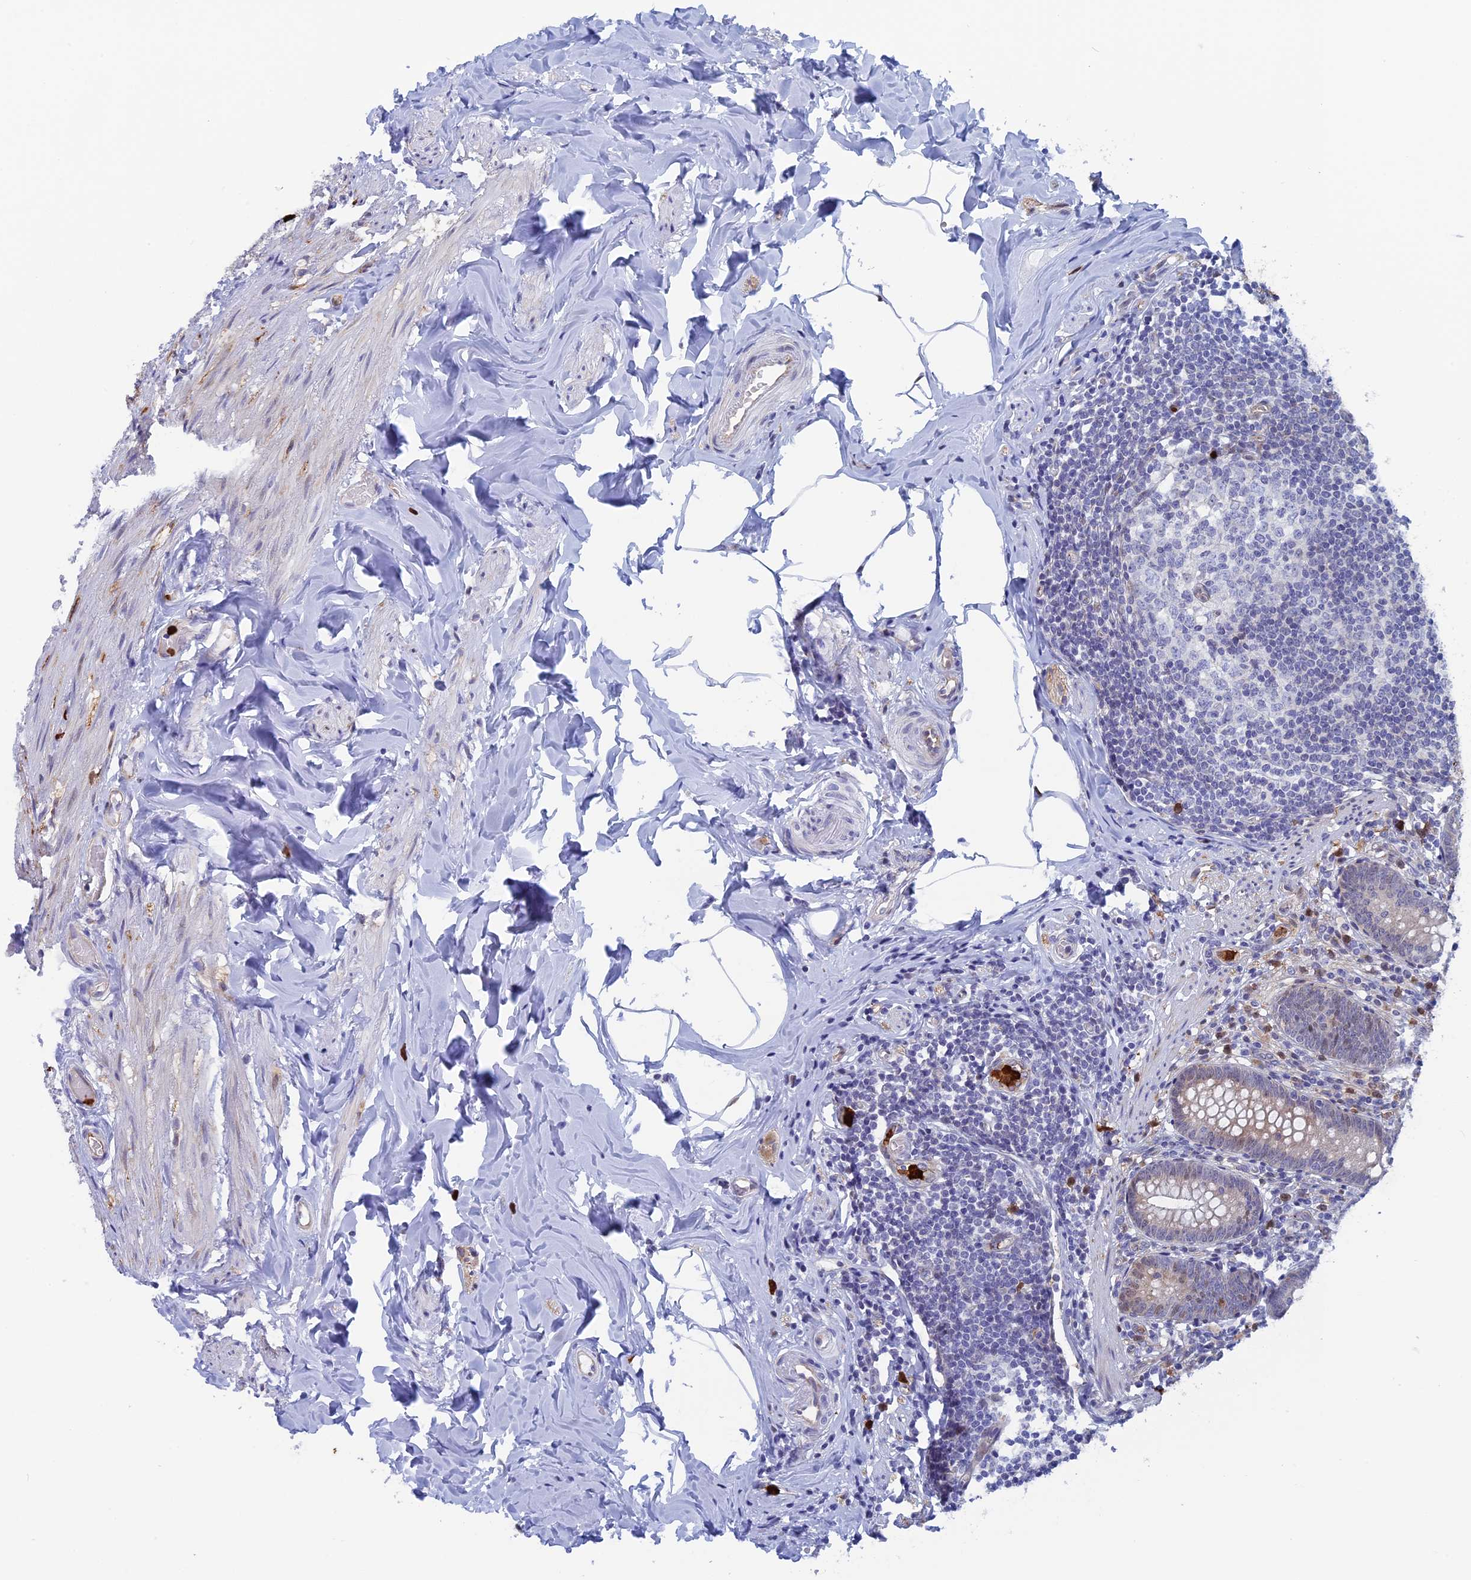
{"staining": {"intensity": "weak", "quantity": "<25%", "location": "cytoplasmic/membranous"}, "tissue": "appendix", "cell_type": "Glandular cells", "image_type": "normal", "snomed": [{"axis": "morphology", "description": "Normal tissue, NOS"}, {"axis": "topography", "description": "Appendix"}], "caption": "Immunohistochemistry (IHC) histopathology image of unremarkable appendix stained for a protein (brown), which demonstrates no expression in glandular cells. The staining is performed using DAB (3,3'-diaminobenzidine) brown chromogen with nuclei counter-stained in using hematoxylin.", "gene": "SLC26A1", "patient": {"sex": "male", "age": 55}}